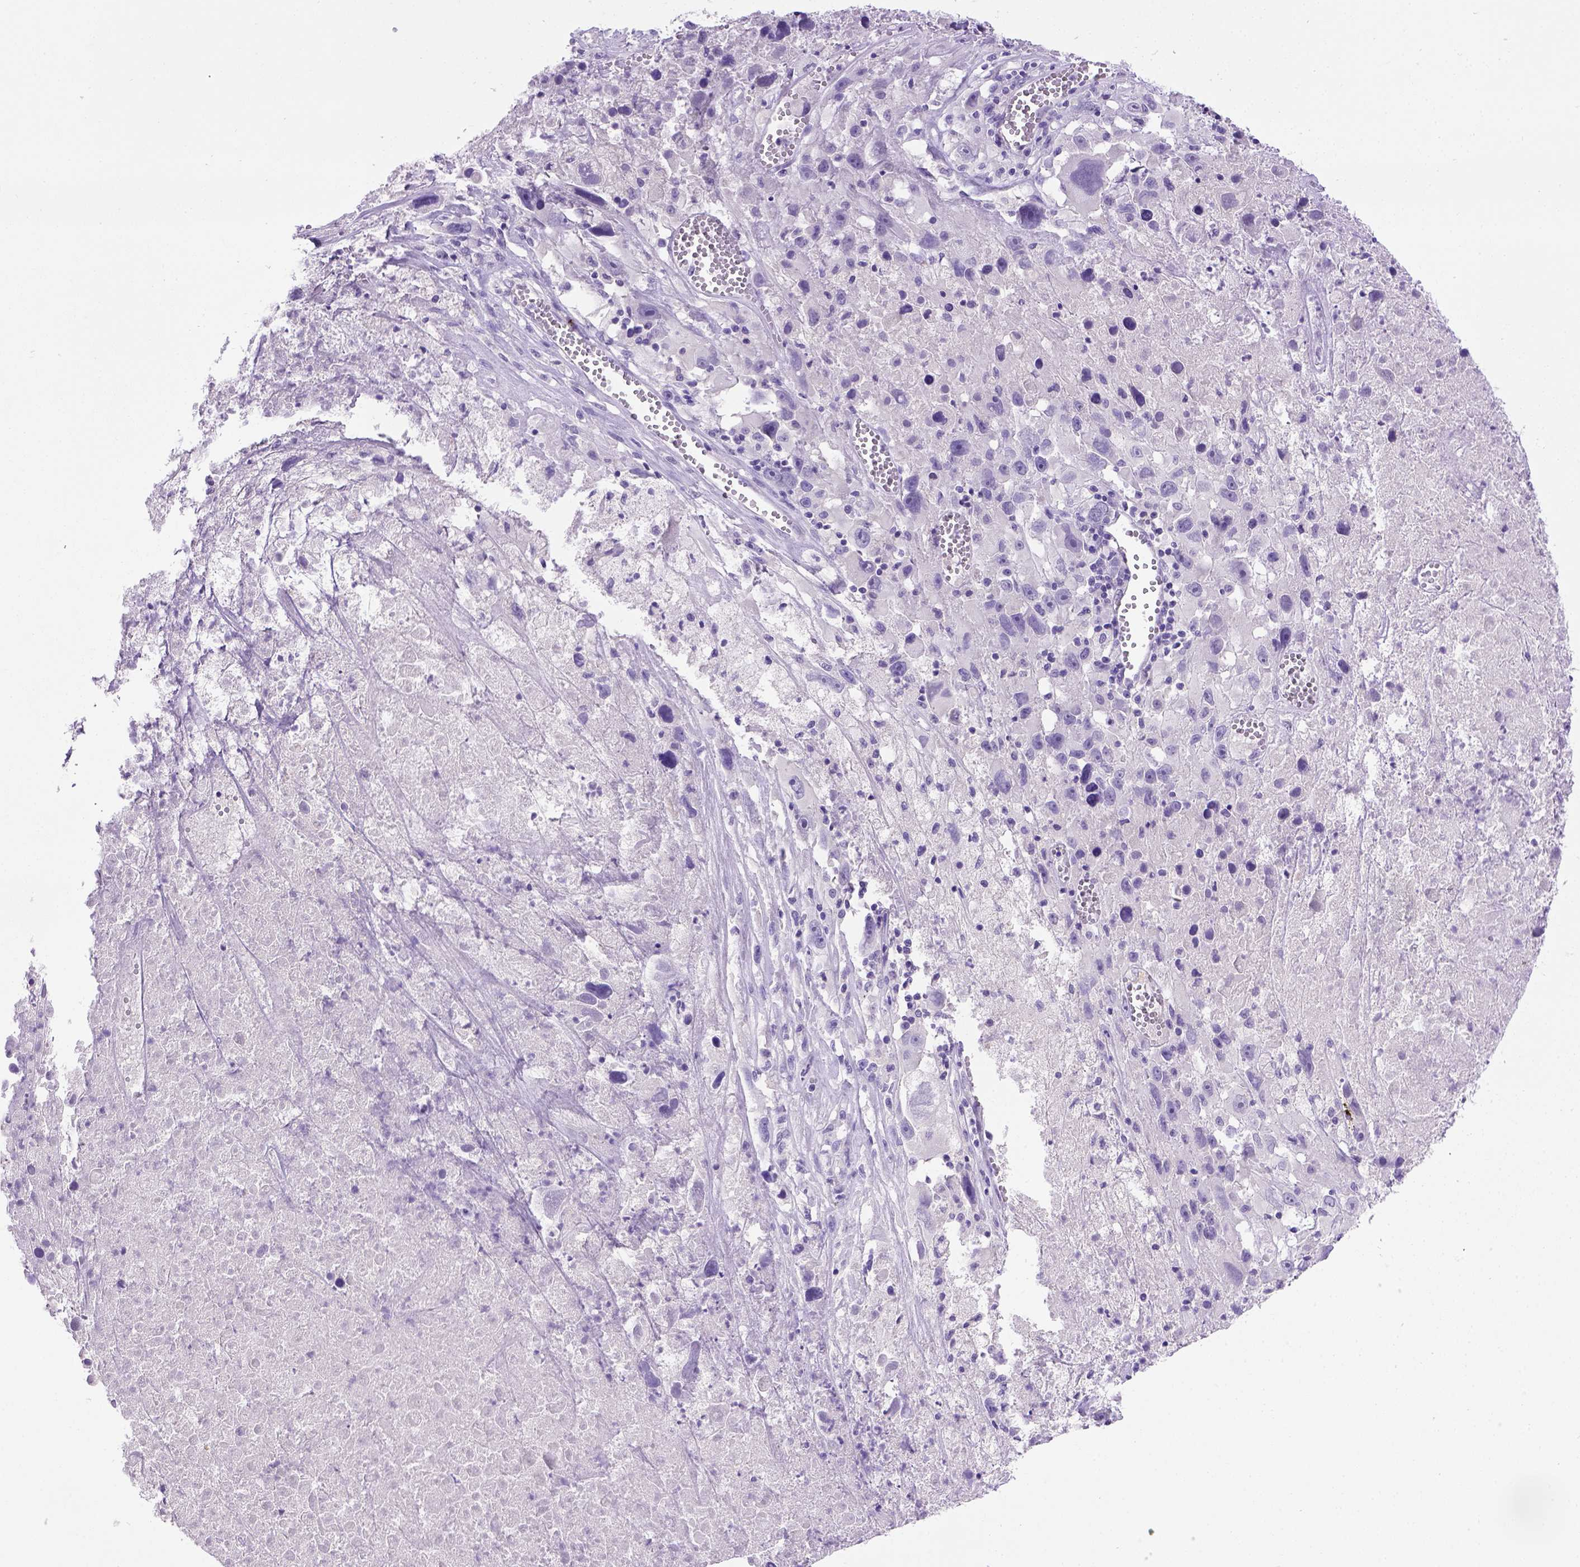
{"staining": {"intensity": "negative", "quantity": "none", "location": "none"}, "tissue": "melanoma", "cell_type": "Tumor cells", "image_type": "cancer", "snomed": [{"axis": "morphology", "description": "Malignant melanoma, Metastatic site"}, {"axis": "topography", "description": "Lymph node"}], "caption": "The micrograph displays no significant positivity in tumor cells of malignant melanoma (metastatic site). (Immunohistochemistry (ihc), brightfield microscopy, high magnification).", "gene": "CDH1", "patient": {"sex": "male", "age": 50}}